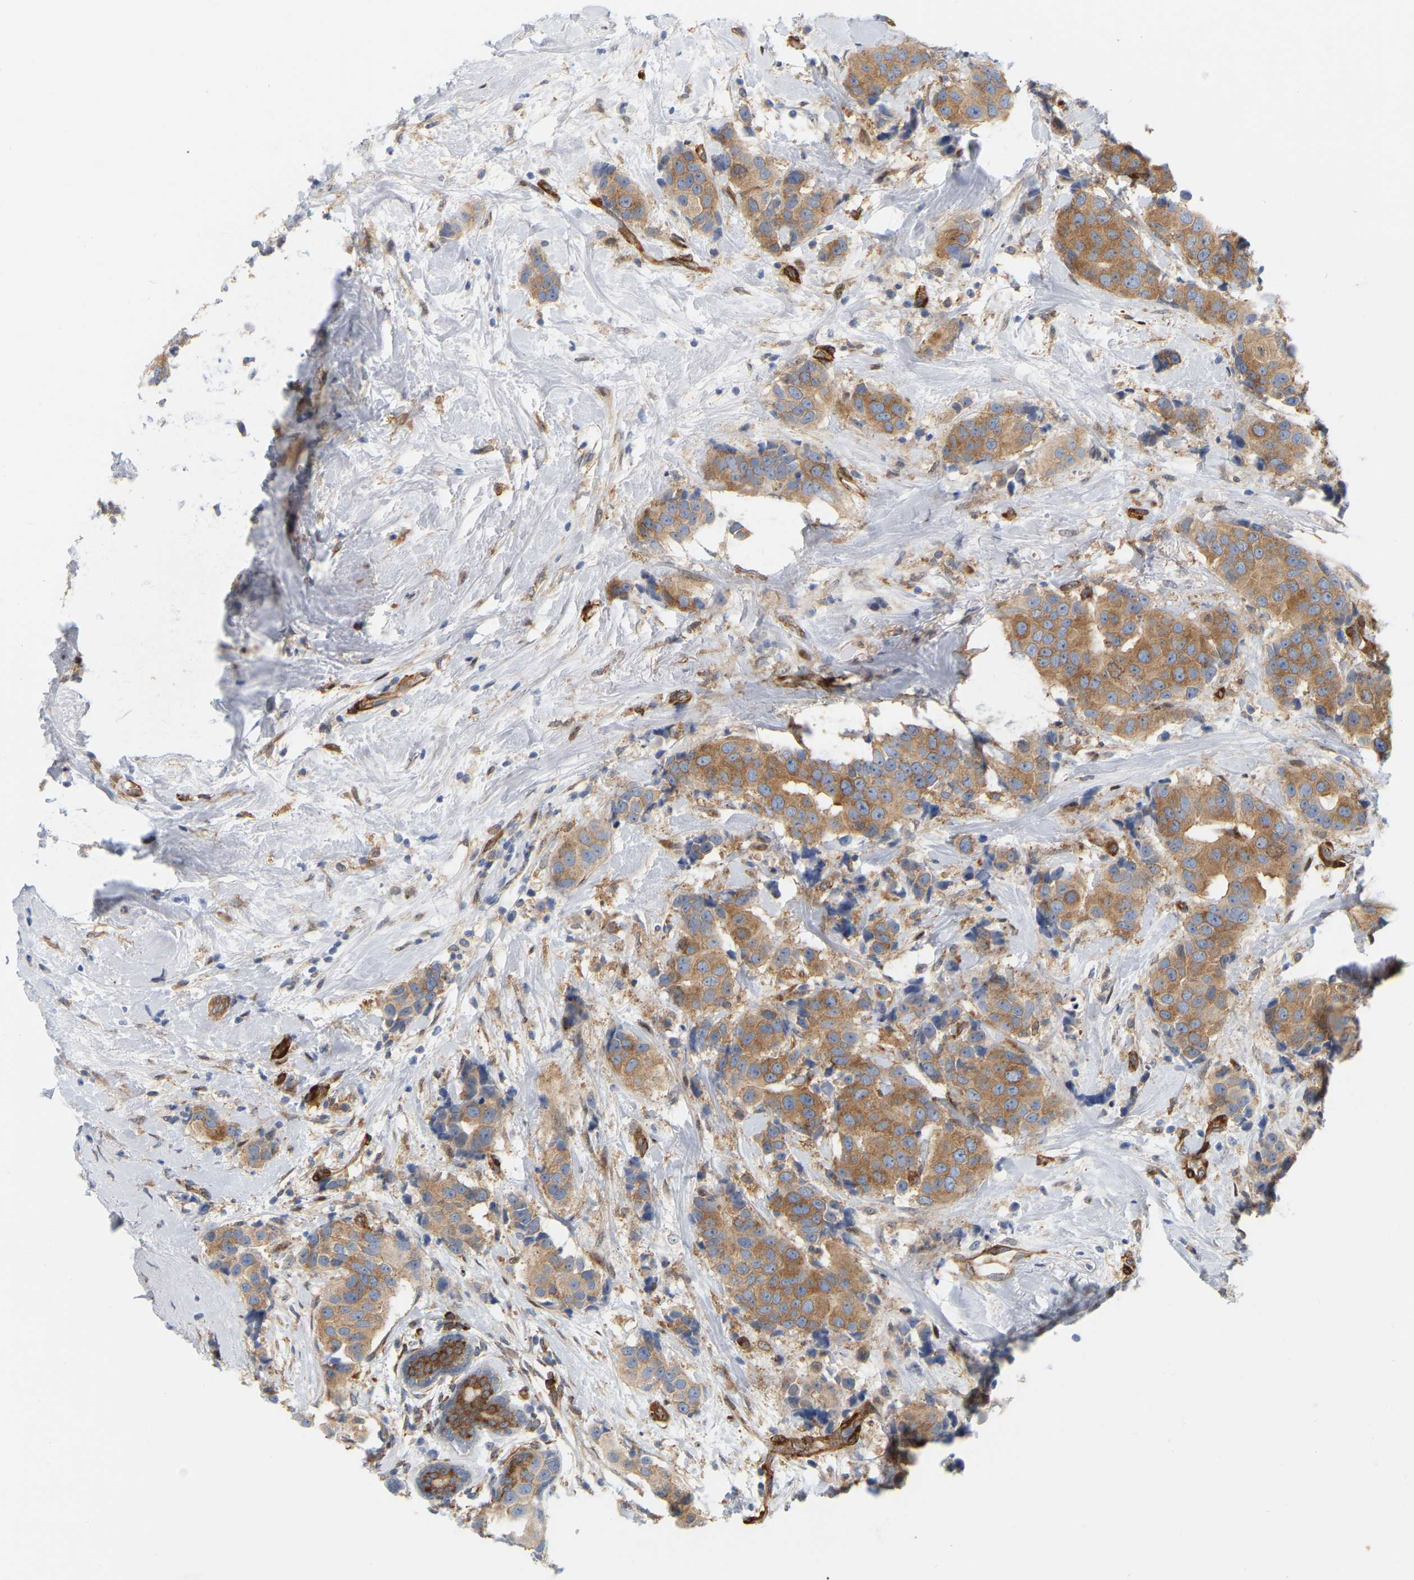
{"staining": {"intensity": "moderate", "quantity": ">75%", "location": "cytoplasmic/membranous"}, "tissue": "breast cancer", "cell_type": "Tumor cells", "image_type": "cancer", "snomed": [{"axis": "morphology", "description": "Normal tissue, NOS"}, {"axis": "morphology", "description": "Duct carcinoma"}, {"axis": "topography", "description": "Breast"}], "caption": "A medium amount of moderate cytoplasmic/membranous staining is present in approximately >75% of tumor cells in invasive ductal carcinoma (breast) tissue. (IHC, brightfield microscopy, high magnification).", "gene": "RAPH1", "patient": {"sex": "female", "age": 39}}